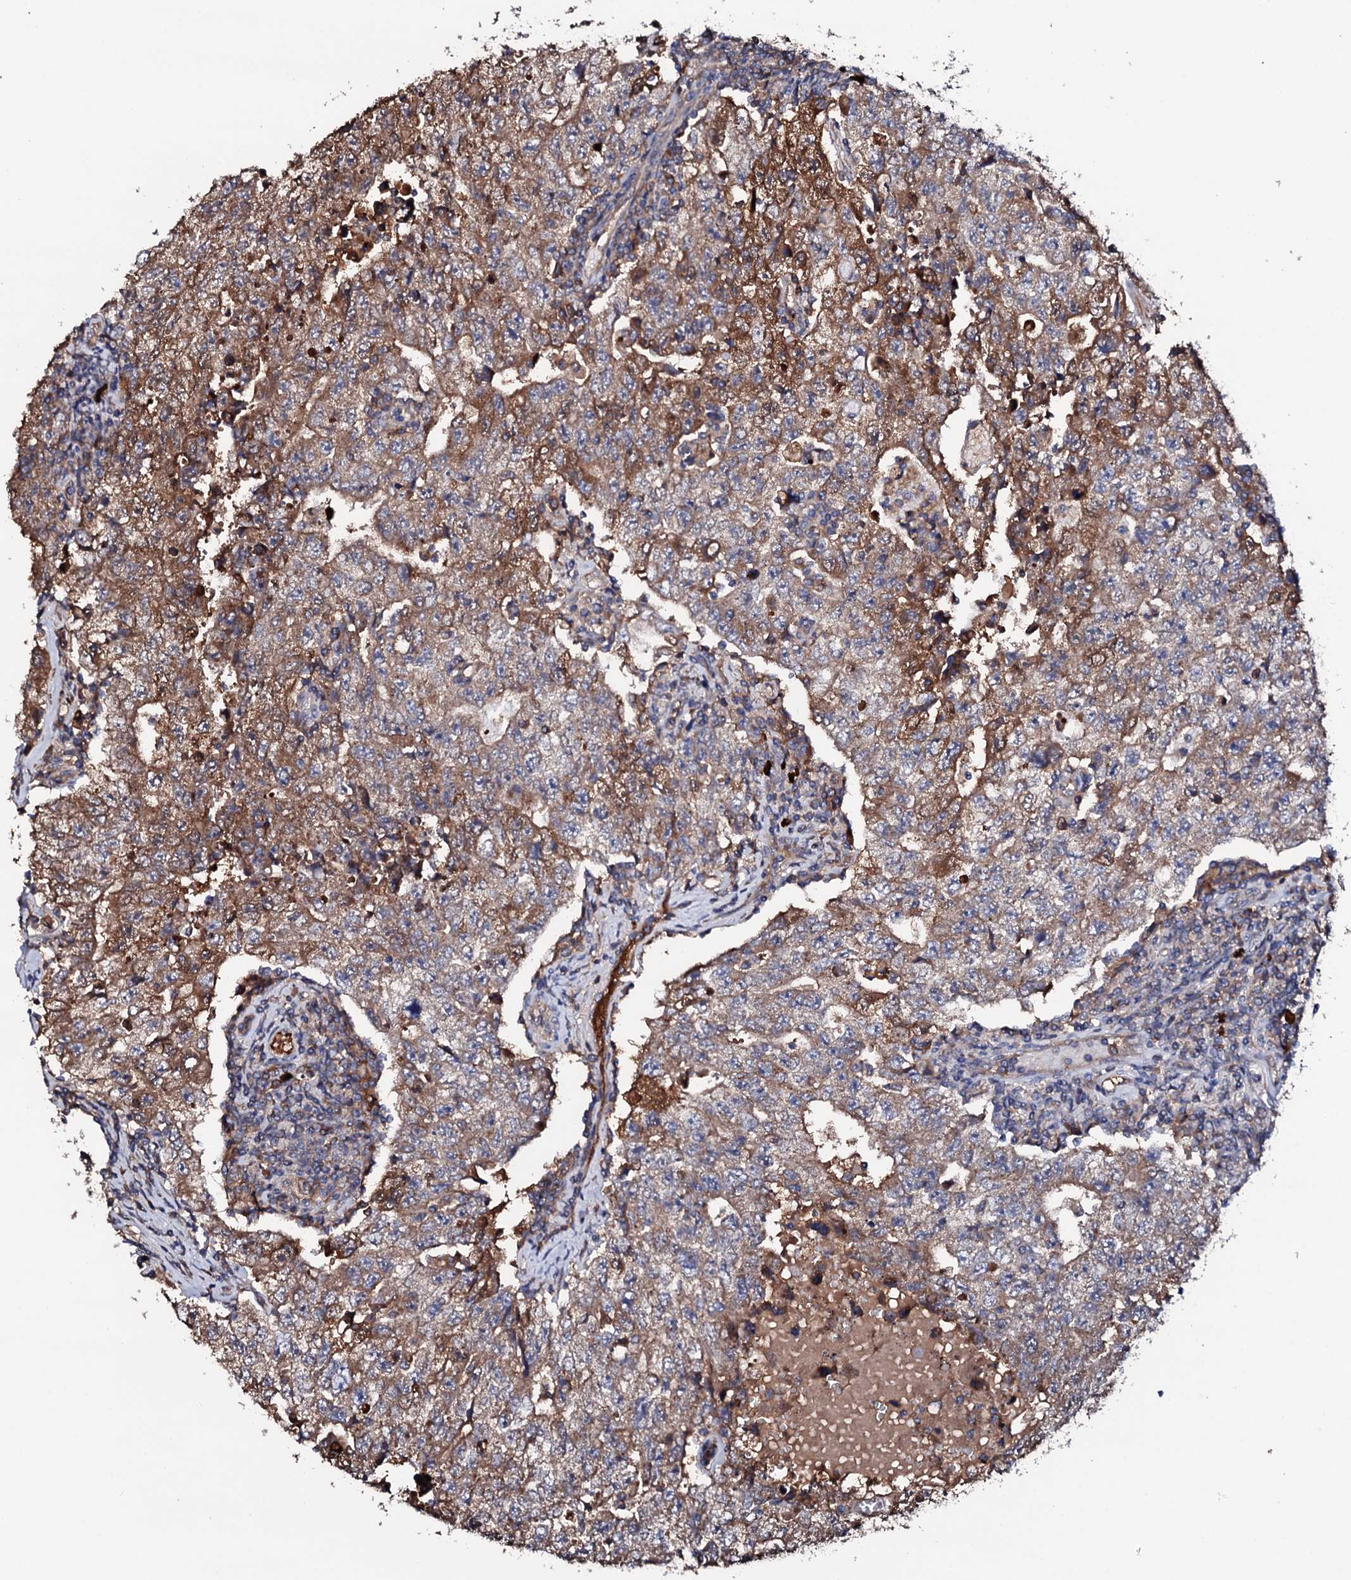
{"staining": {"intensity": "moderate", "quantity": ">75%", "location": "cytoplasmic/membranous"}, "tissue": "testis cancer", "cell_type": "Tumor cells", "image_type": "cancer", "snomed": [{"axis": "morphology", "description": "Carcinoma, Embryonal, NOS"}, {"axis": "topography", "description": "Testis"}], "caption": "The photomicrograph reveals a brown stain indicating the presence of a protein in the cytoplasmic/membranous of tumor cells in testis embryonal carcinoma.", "gene": "TCAF2", "patient": {"sex": "male", "age": 17}}